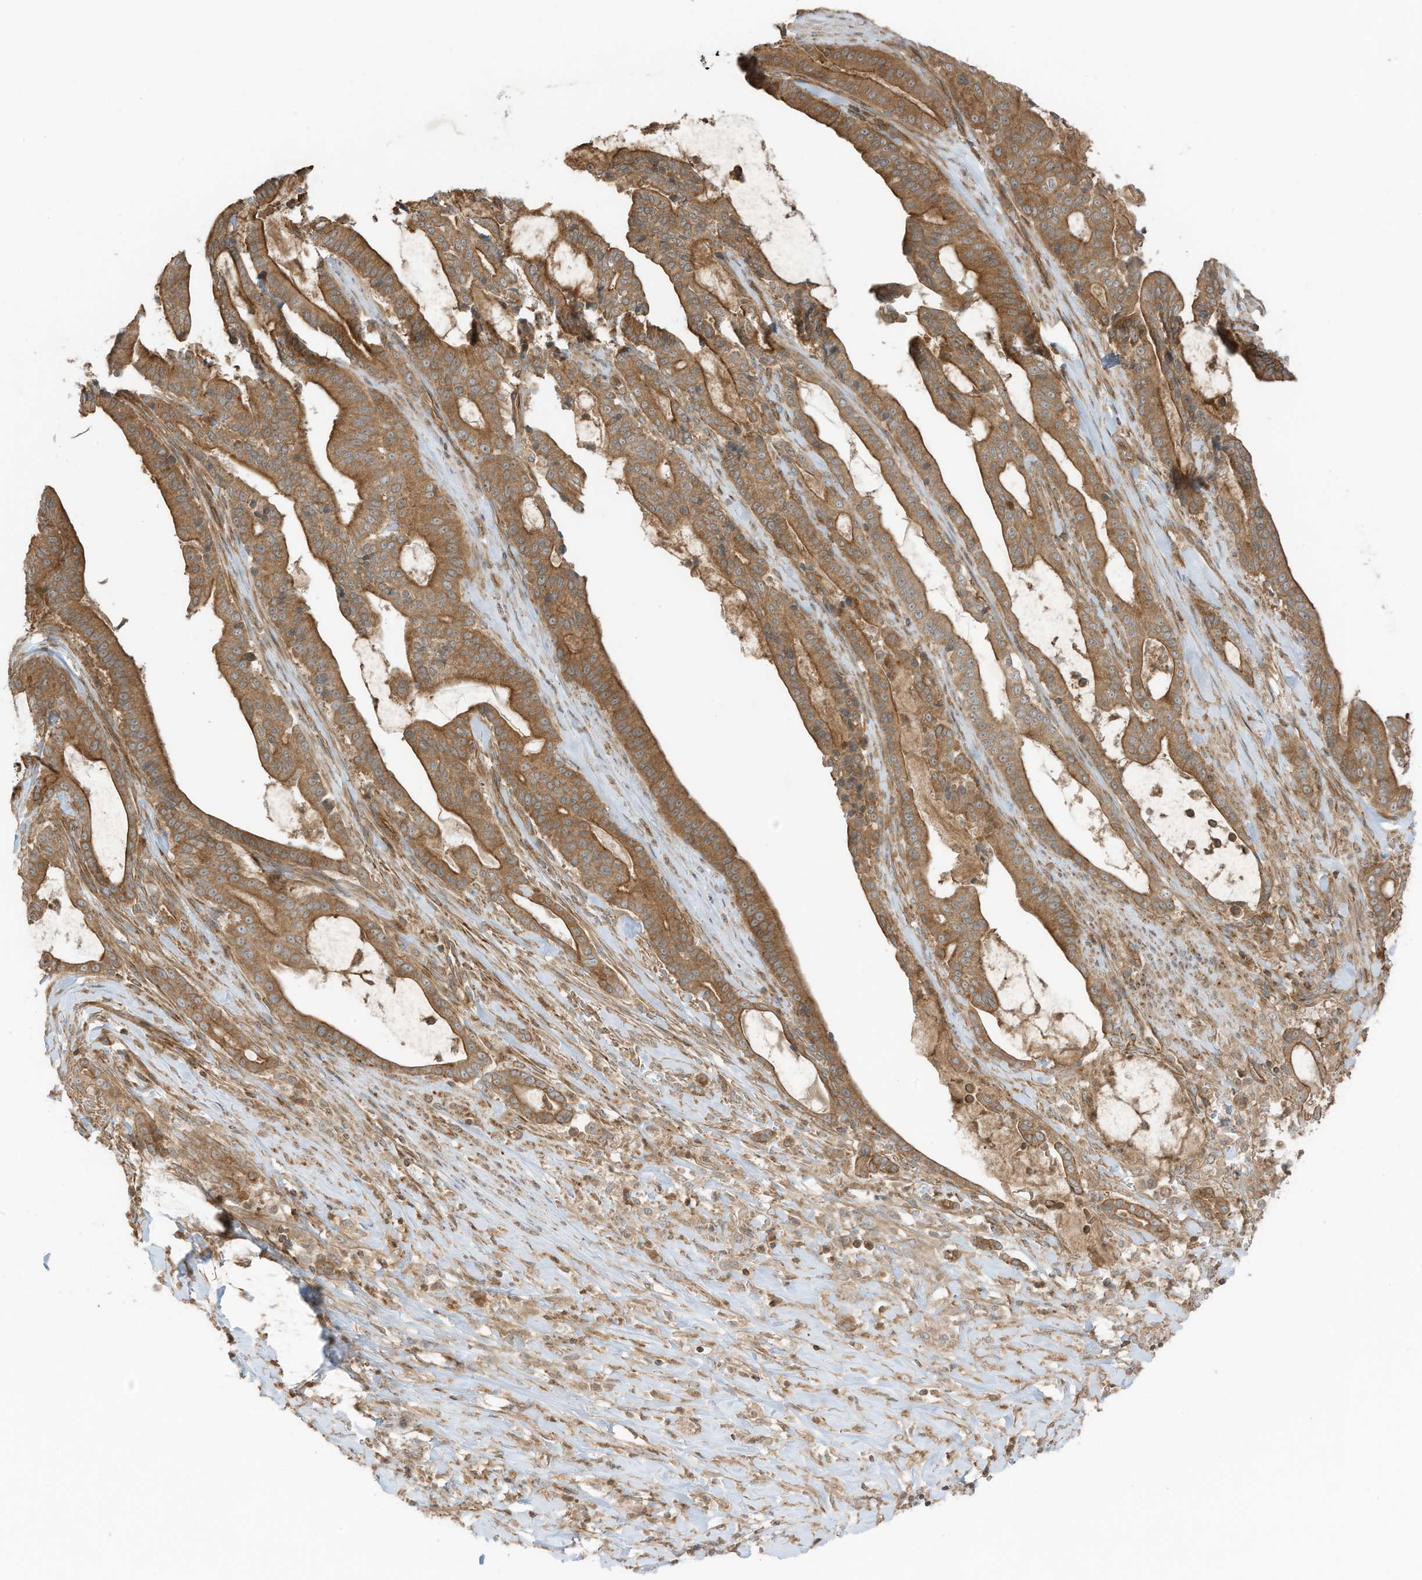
{"staining": {"intensity": "moderate", "quantity": ">75%", "location": "cytoplasmic/membranous"}, "tissue": "pancreatic cancer", "cell_type": "Tumor cells", "image_type": "cancer", "snomed": [{"axis": "morphology", "description": "Adenocarcinoma, NOS"}, {"axis": "topography", "description": "Pancreas"}], "caption": "Immunohistochemistry (IHC) photomicrograph of neoplastic tissue: human pancreatic cancer stained using immunohistochemistry reveals medium levels of moderate protein expression localized specifically in the cytoplasmic/membranous of tumor cells, appearing as a cytoplasmic/membranous brown color.", "gene": "SLC25A12", "patient": {"sex": "male", "age": 63}}